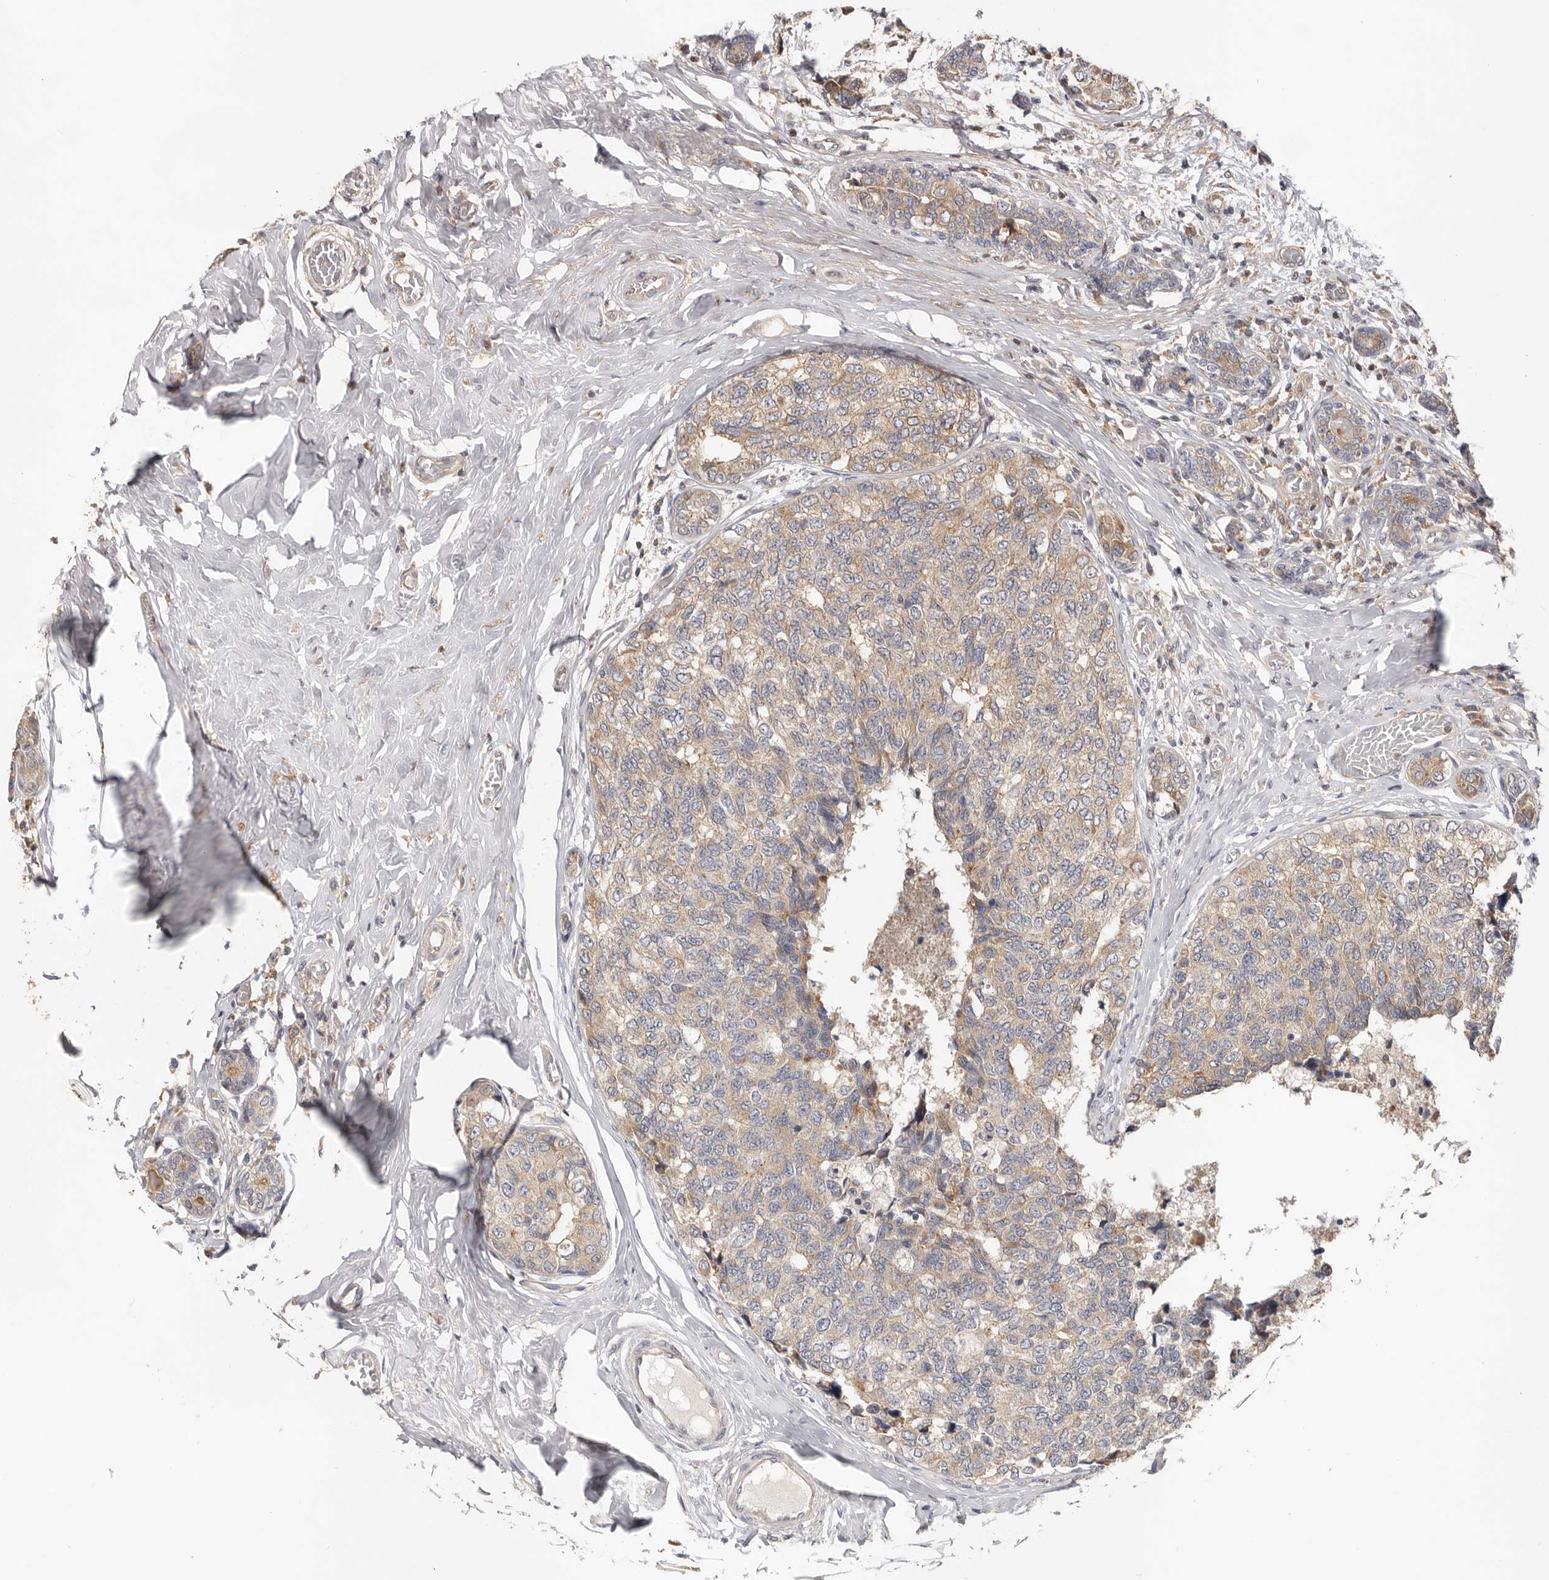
{"staining": {"intensity": "moderate", "quantity": "25%-75%", "location": "cytoplasmic/membranous"}, "tissue": "breast cancer", "cell_type": "Tumor cells", "image_type": "cancer", "snomed": [{"axis": "morphology", "description": "Normal tissue, NOS"}, {"axis": "morphology", "description": "Duct carcinoma"}, {"axis": "topography", "description": "Breast"}], "caption": "Invasive ductal carcinoma (breast) stained with IHC demonstrates moderate cytoplasmic/membranous staining in about 25%-75% of tumor cells.", "gene": "LRP6", "patient": {"sex": "female", "age": 43}}